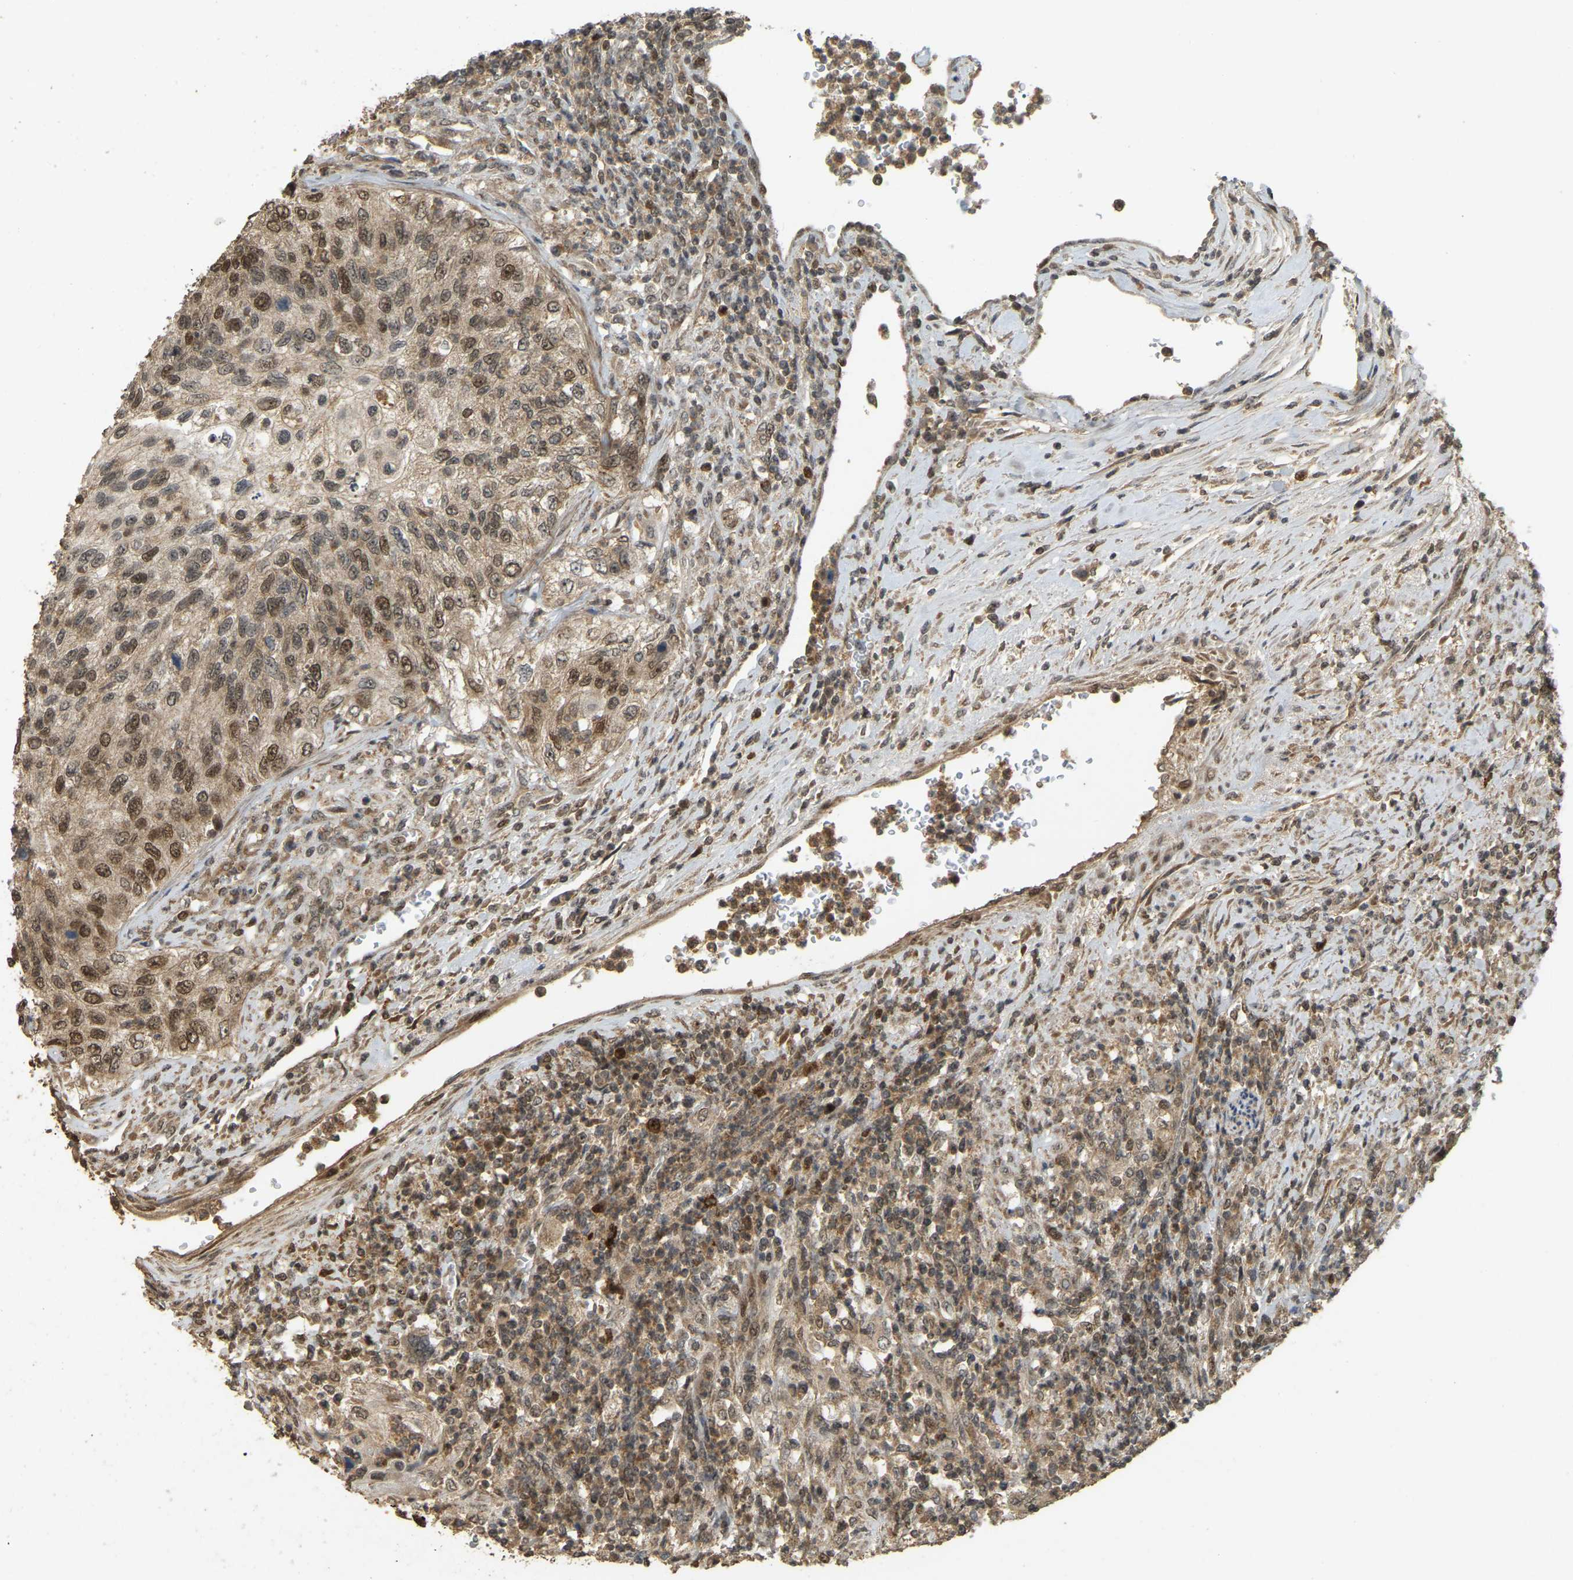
{"staining": {"intensity": "moderate", "quantity": ">75%", "location": "nuclear"}, "tissue": "urothelial cancer", "cell_type": "Tumor cells", "image_type": "cancer", "snomed": [{"axis": "morphology", "description": "Urothelial carcinoma, High grade"}, {"axis": "topography", "description": "Urinary bladder"}], "caption": "This micrograph shows immunohistochemistry (IHC) staining of urothelial cancer, with medium moderate nuclear positivity in approximately >75% of tumor cells.", "gene": "BRF2", "patient": {"sex": "female", "age": 60}}